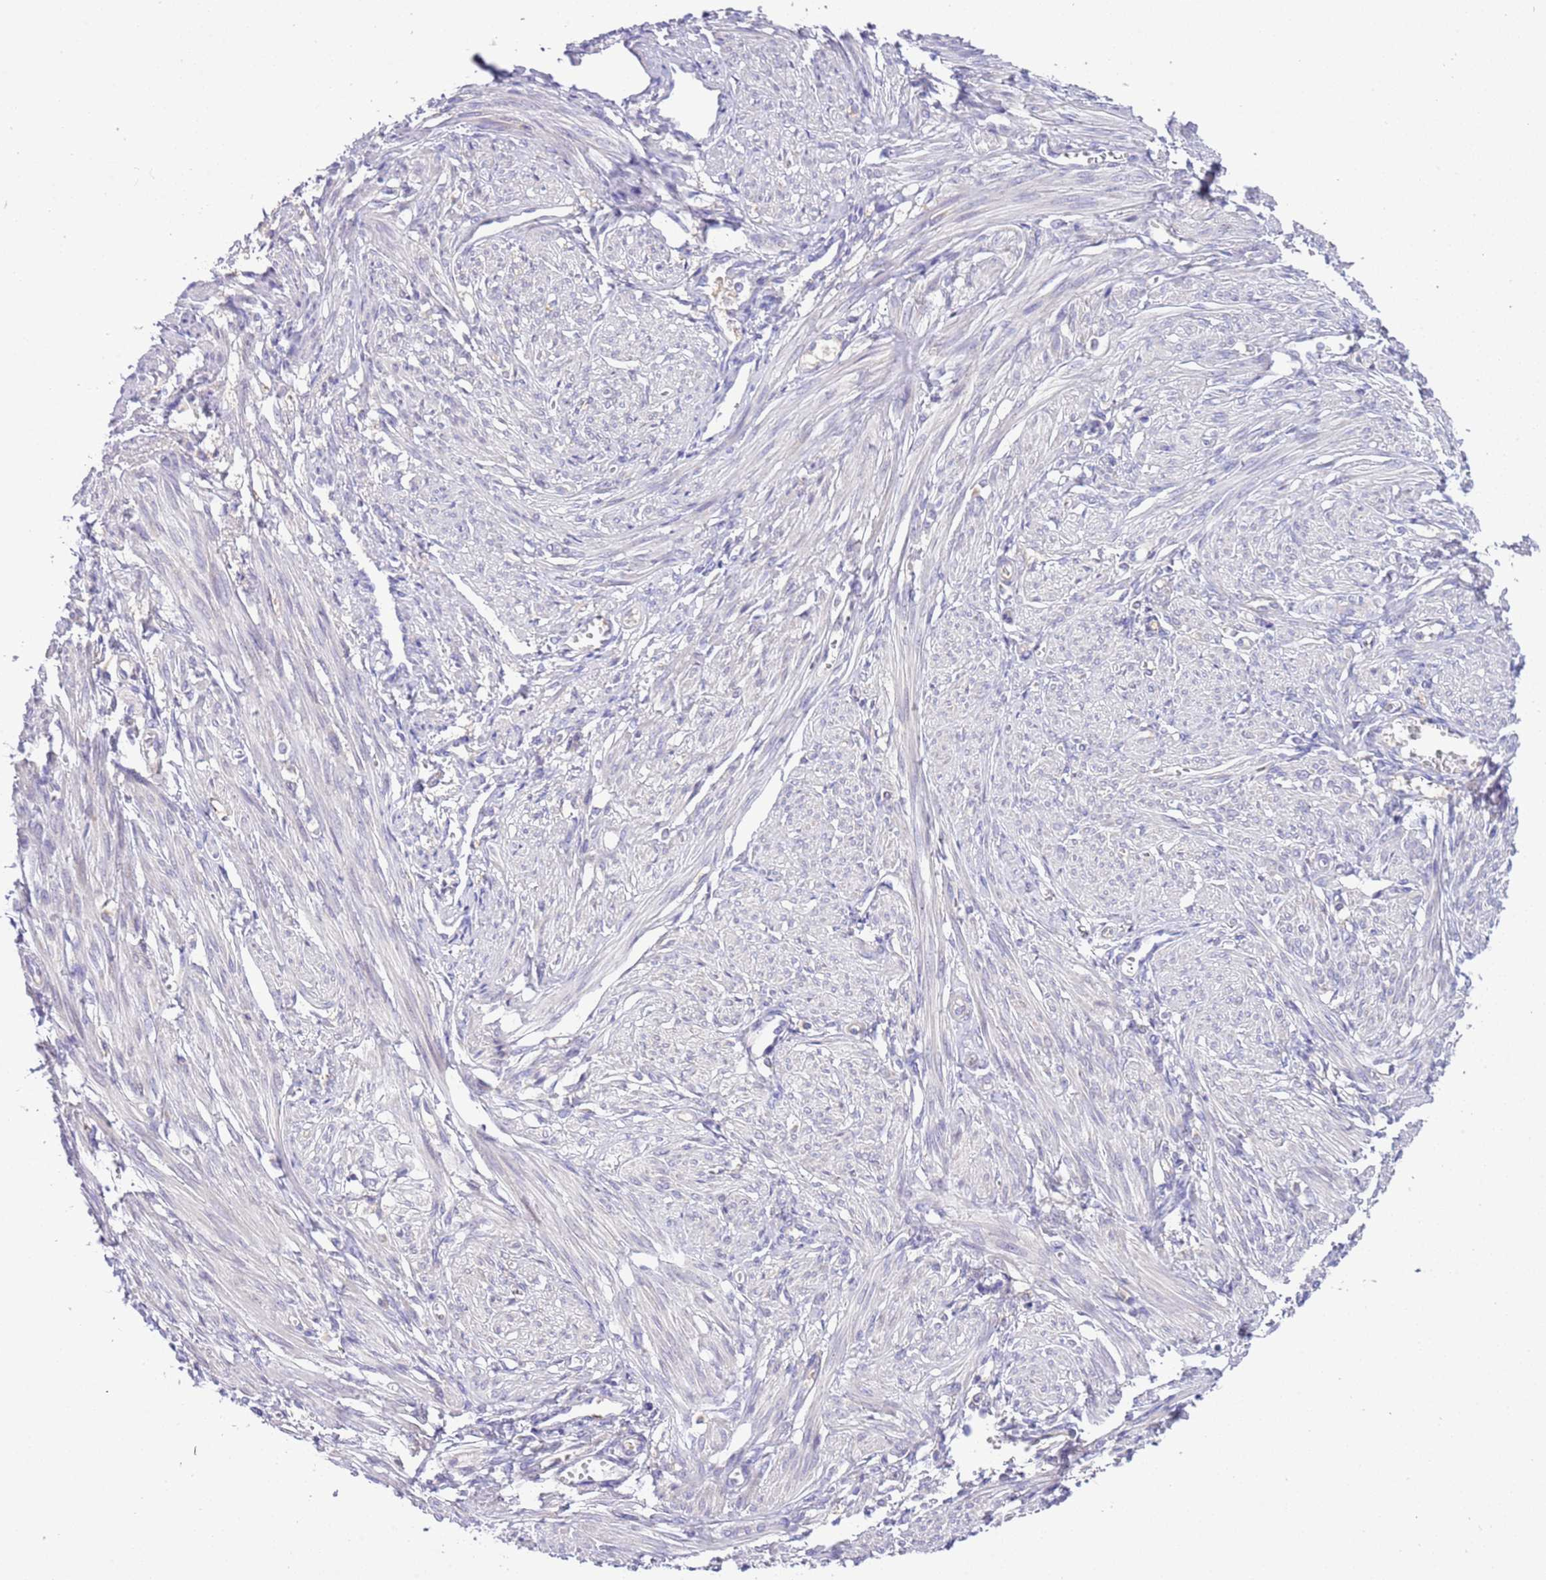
{"staining": {"intensity": "negative", "quantity": "none", "location": "none"}, "tissue": "smooth muscle", "cell_type": "Smooth muscle cells", "image_type": "normal", "snomed": [{"axis": "morphology", "description": "Normal tissue, NOS"}, {"axis": "topography", "description": "Smooth muscle"}], "caption": "Image shows no significant protein staining in smooth muscle cells of benign smooth muscle.", "gene": "STIP1", "patient": {"sex": "female", "age": 39}}